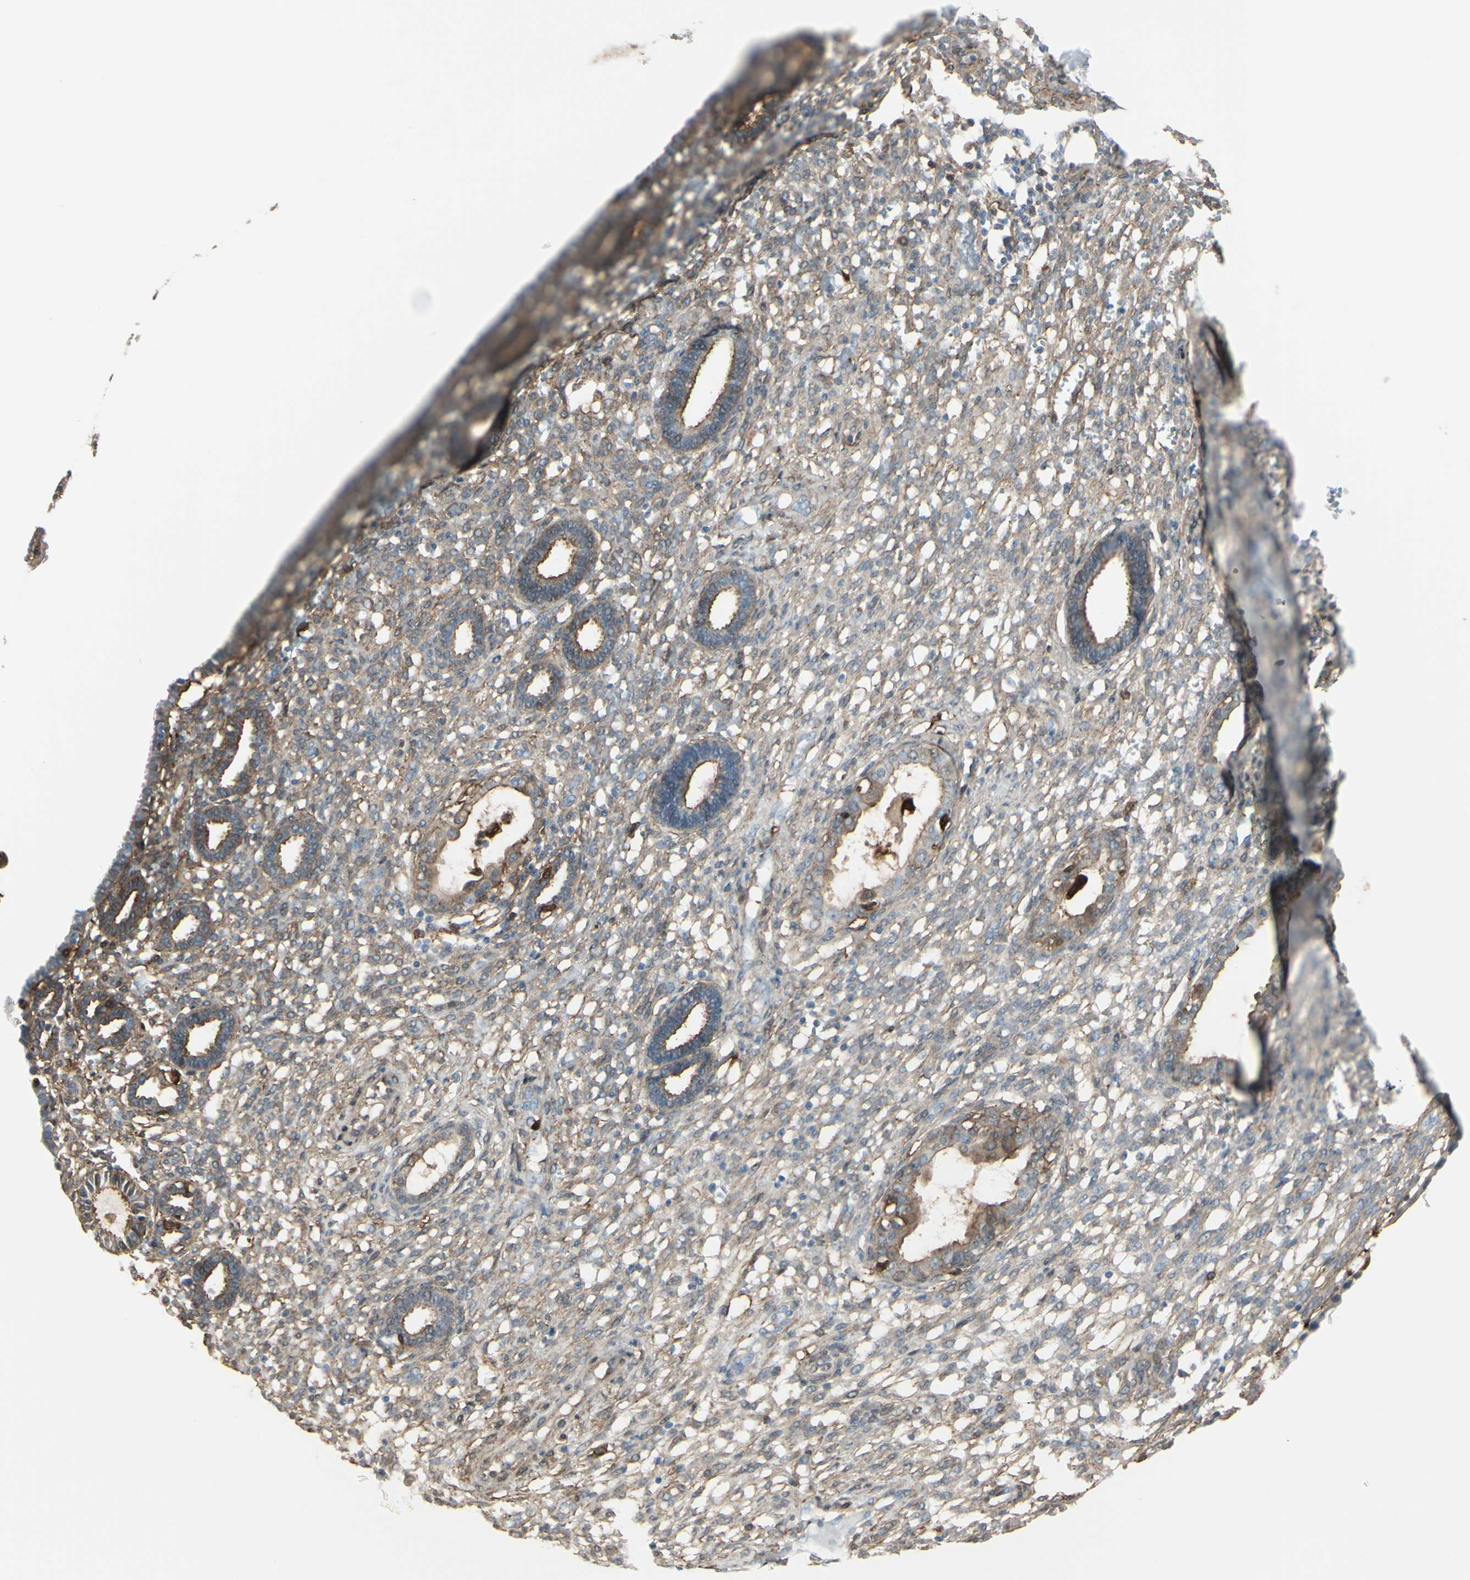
{"staining": {"intensity": "weak", "quantity": "25%-75%", "location": "cytoplasmic/membranous"}, "tissue": "endometrium", "cell_type": "Cells in endometrial stroma", "image_type": "normal", "snomed": [{"axis": "morphology", "description": "Normal tissue, NOS"}, {"axis": "topography", "description": "Endometrium"}], "caption": "Normal endometrium was stained to show a protein in brown. There is low levels of weak cytoplasmic/membranous positivity in approximately 25%-75% of cells in endometrial stroma.", "gene": "GSN", "patient": {"sex": "female", "age": 61}}